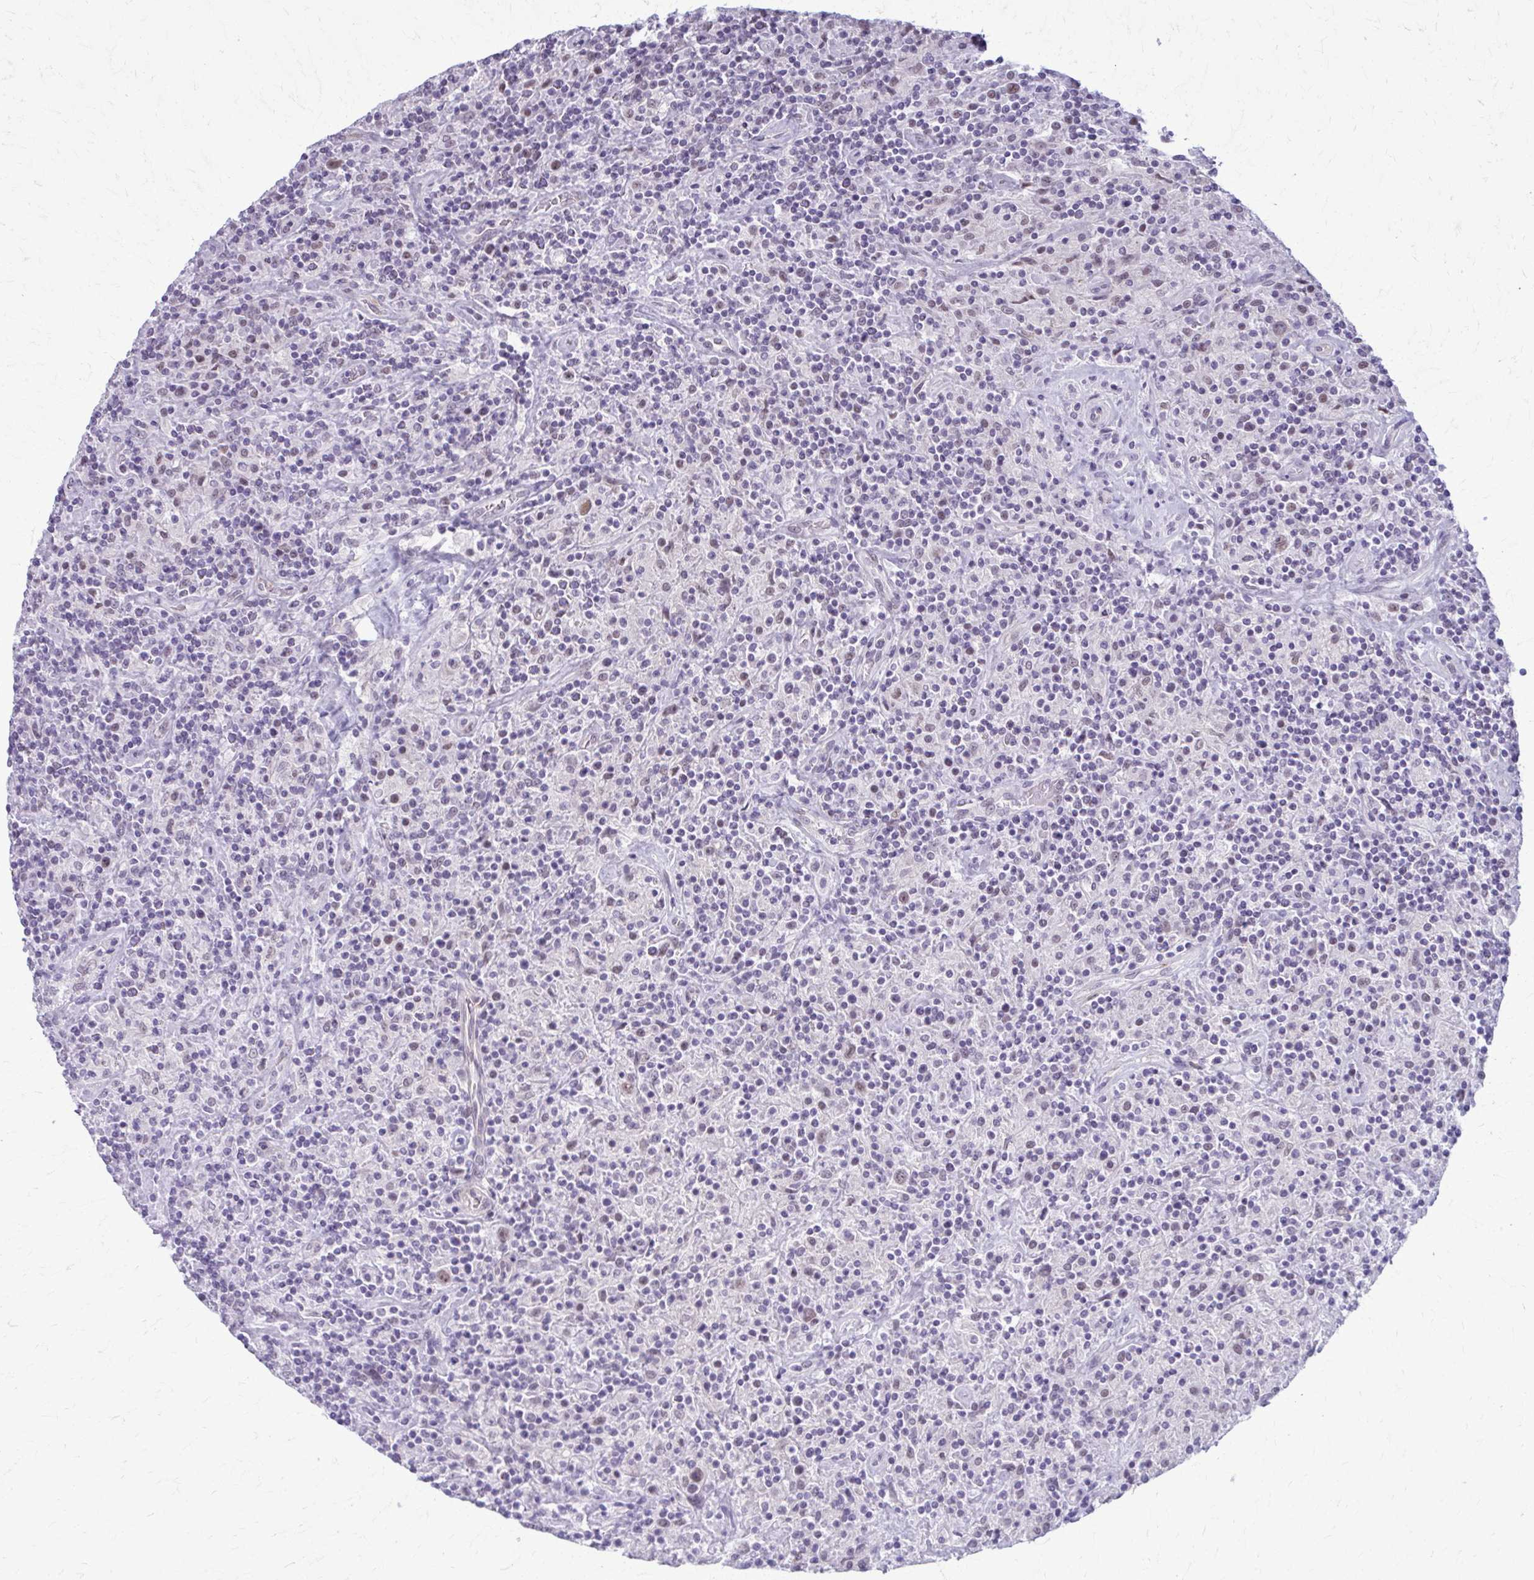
{"staining": {"intensity": "weak", "quantity": ">75%", "location": "nuclear"}, "tissue": "lymphoma", "cell_type": "Tumor cells", "image_type": "cancer", "snomed": [{"axis": "morphology", "description": "Hodgkin's disease, NOS"}, {"axis": "topography", "description": "Lymph node"}], "caption": "Protein expression analysis of human Hodgkin's disease reveals weak nuclear expression in approximately >75% of tumor cells.", "gene": "NUMBL", "patient": {"sex": "male", "age": 70}}